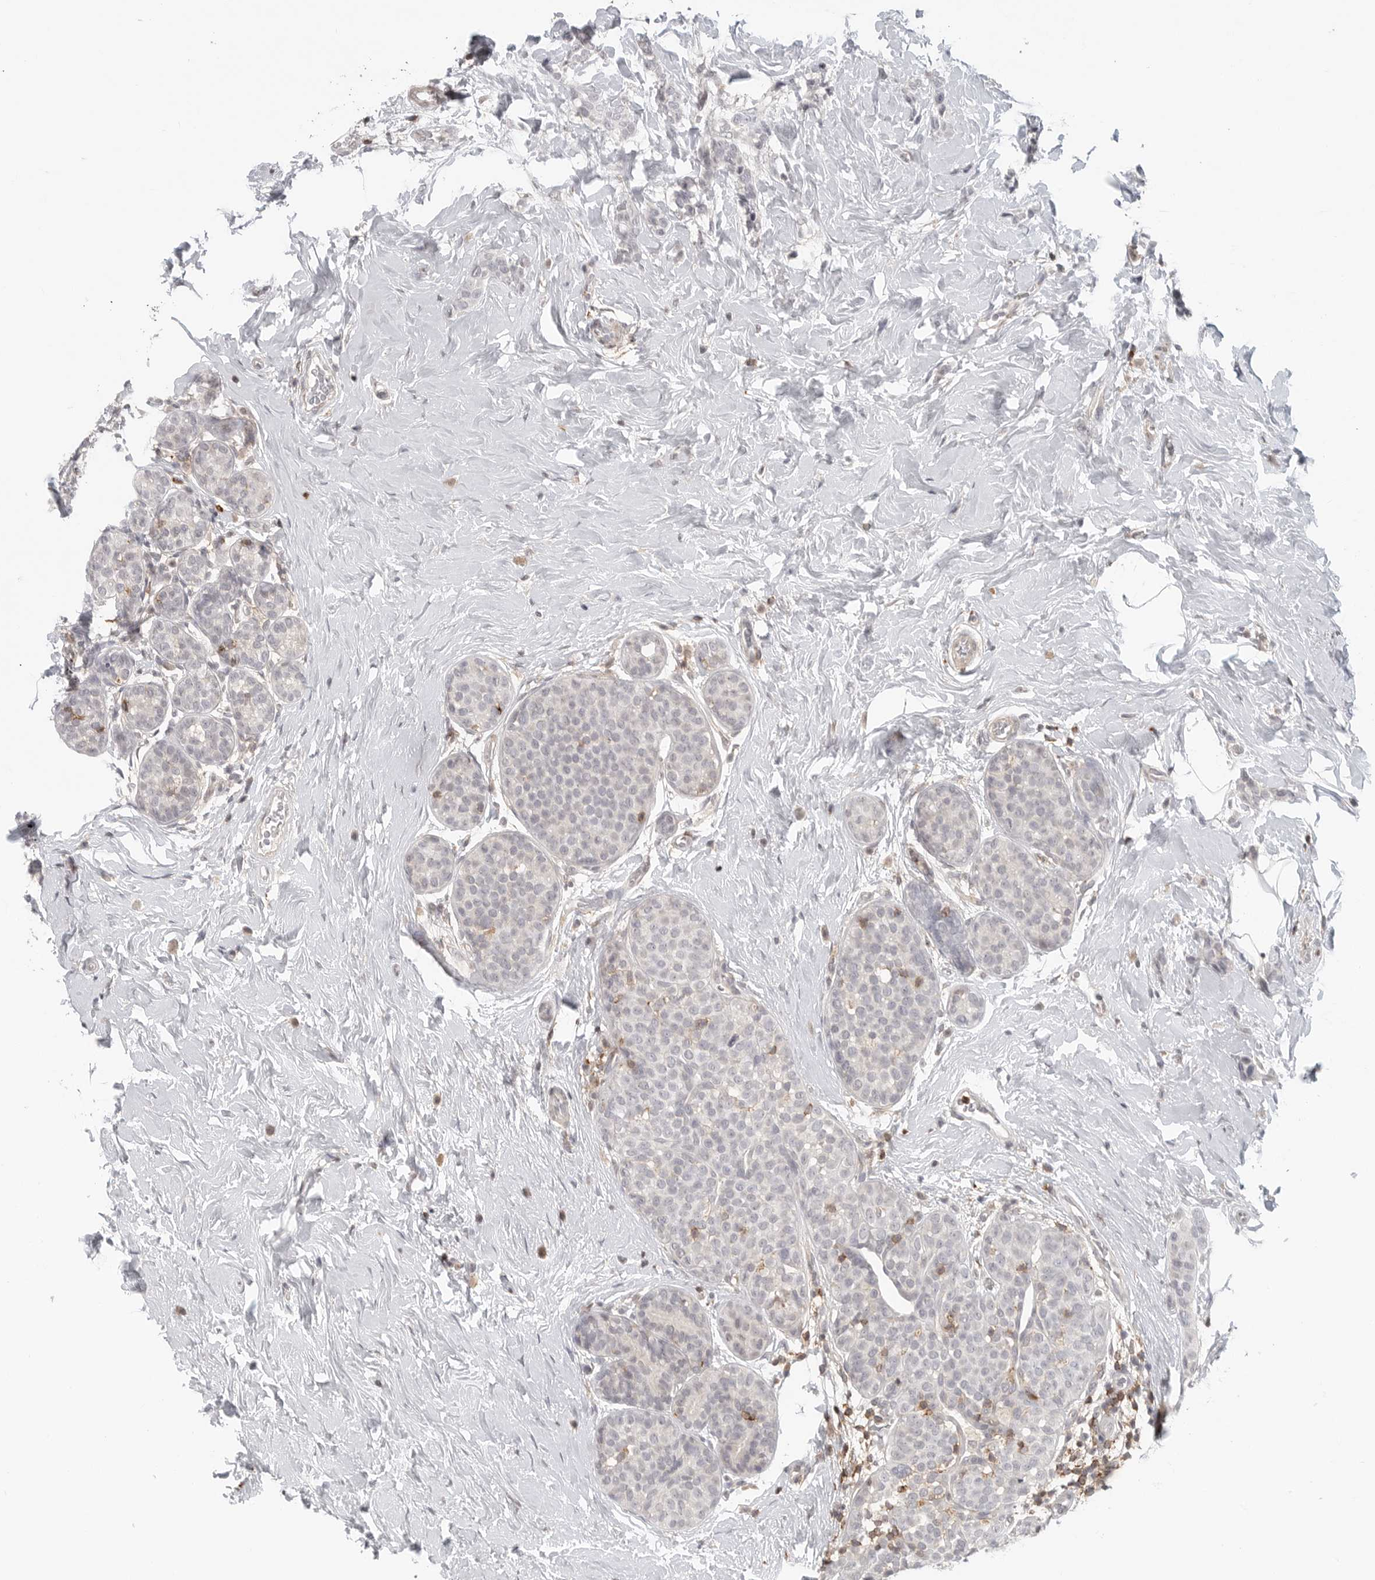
{"staining": {"intensity": "negative", "quantity": "none", "location": "none"}, "tissue": "breast cancer", "cell_type": "Tumor cells", "image_type": "cancer", "snomed": [{"axis": "morphology", "description": "Lobular carcinoma, in situ"}, {"axis": "morphology", "description": "Lobular carcinoma"}, {"axis": "topography", "description": "Breast"}], "caption": "The micrograph shows no significant expression in tumor cells of breast lobular carcinoma. (DAB (3,3'-diaminobenzidine) IHC visualized using brightfield microscopy, high magnification).", "gene": "SH3KBP1", "patient": {"sex": "female", "age": 41}}